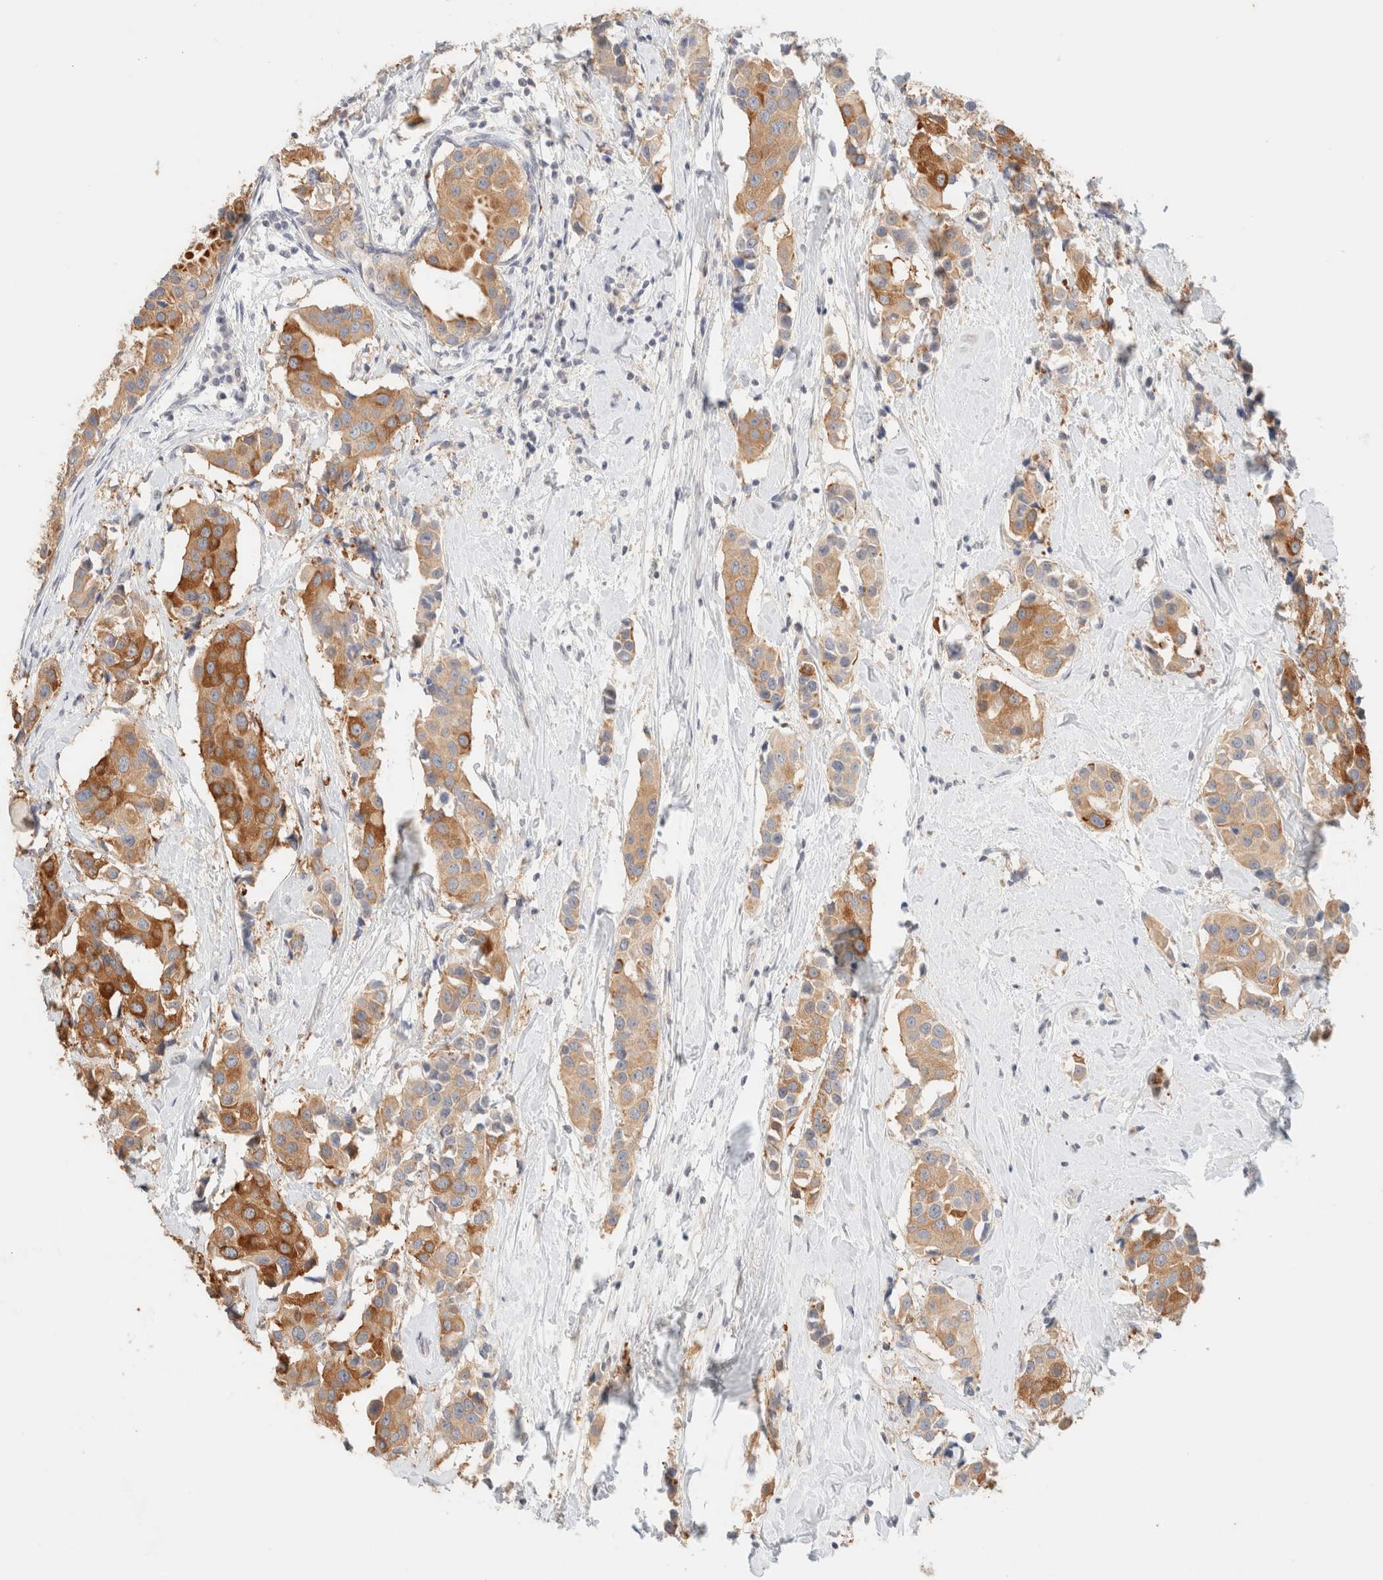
{"staining": {"intensity": "moderate", "quantity": ">75%", "location": "cytoplasmic/membranous"}, "tissue": "breast cancer", "cell_type": "Tumor cells", "image_type": "cancer", "snomed": [{"axis": "morphology", "description": "Normal tissue, NOS"}, {"axis": "morphology", "description": "Duct carcinoma"}, {"axis": "topography", "description": "Breast"}], "caption": "Brown immunohistochemical staining in human breast cancer (infiltrating ductal carcinoma) demonstrates moderate cytoplasmic/membranous positivity in approximately >75% of tumor cells.", "gene": "SGSM2", "patient": {"sex": "female", "age": 39}}